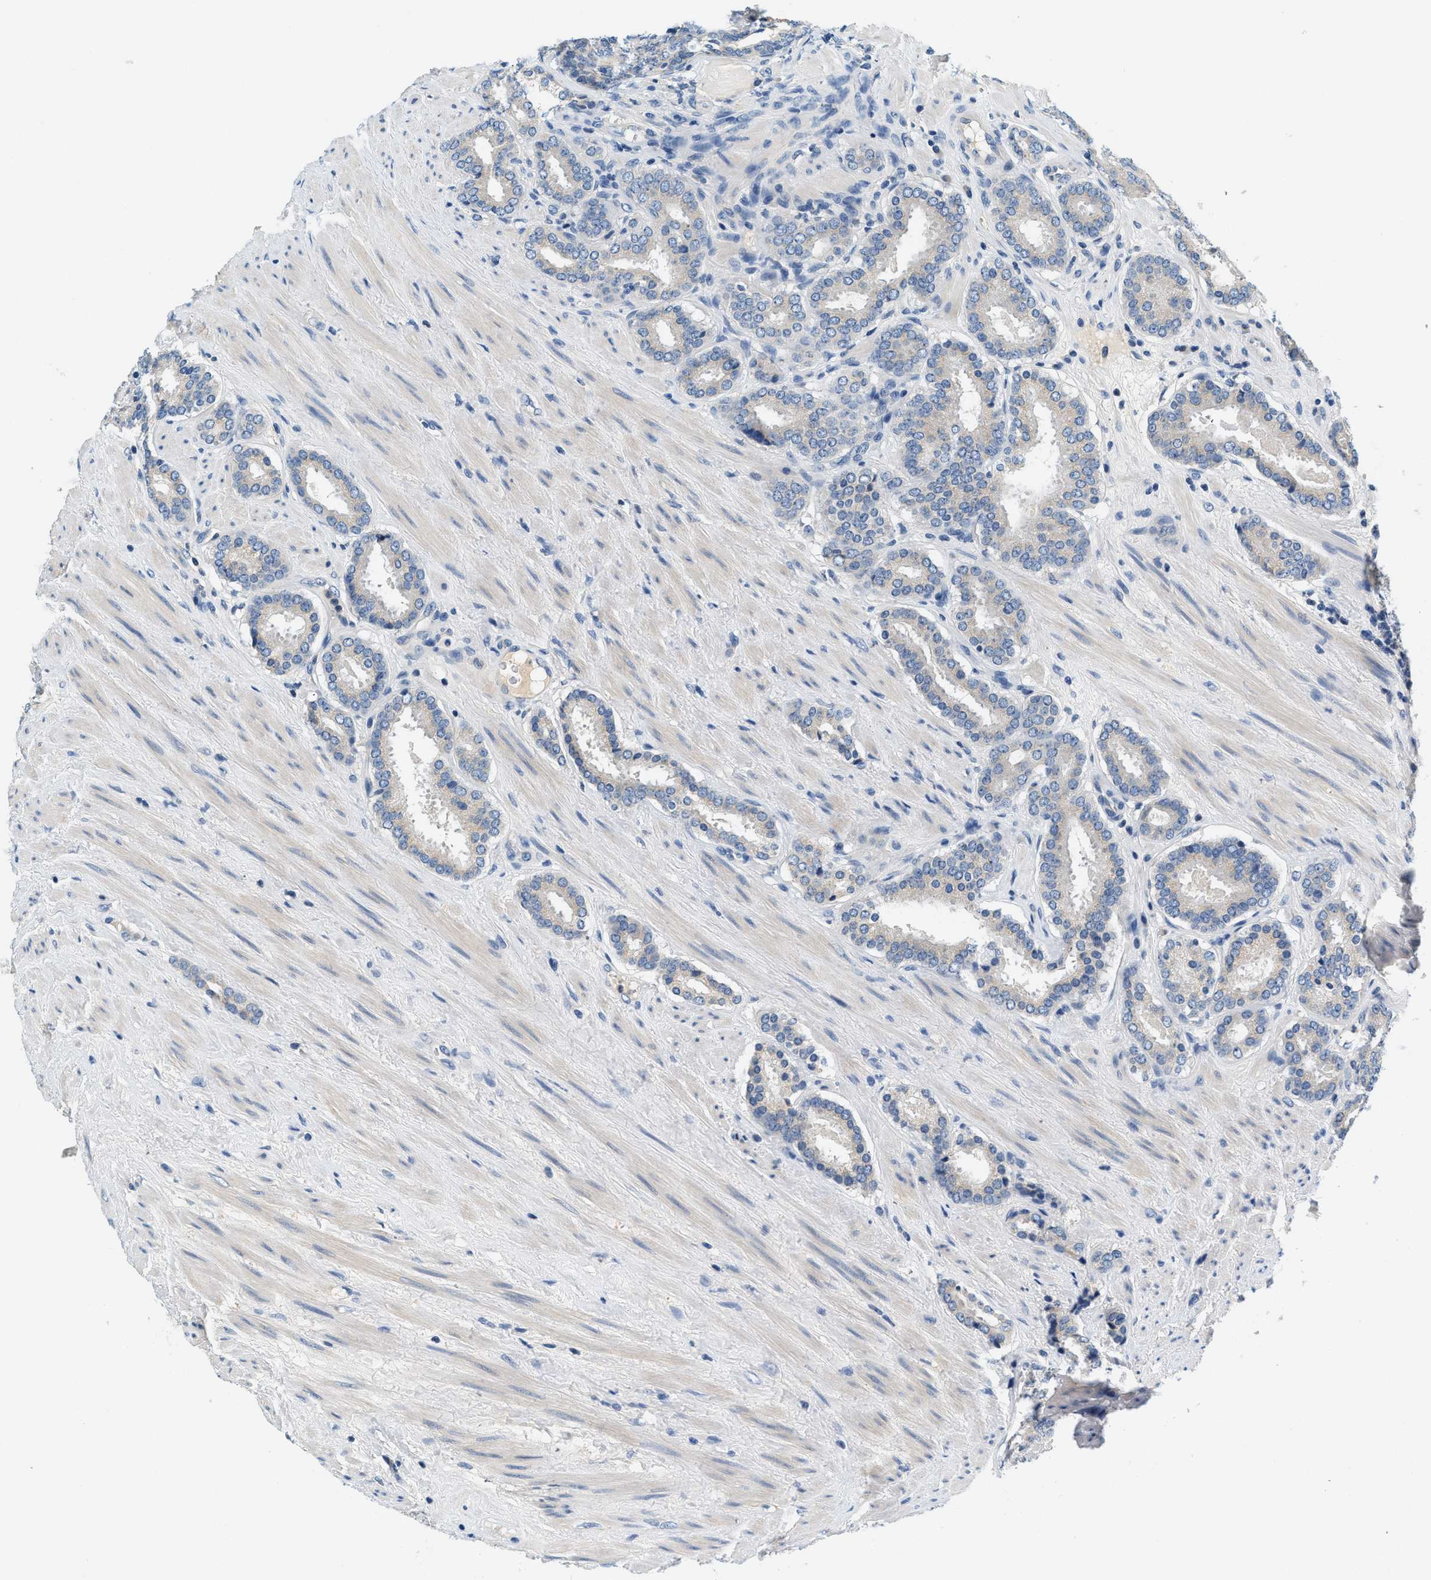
{"staining": {"intensity": "weak", "quantity": "<25%", "location": "cytoplasmic/membranous"}, "tissue": "prostate cancer", "cell_type": "Tumor cells", "image_type": "cancer", "snomed": [{"axis": "morphology", "description": "Adenocarcinoma, Low grade"}, {"axis": "topography", "description": "Prostate"}], "caption": "Immunohistochemical staining of prostate adenocarcinoma (low-grade) shows no significant expression in tumor cells.", "gene": "SLC35E1", "patient": {"sex": "male", "age": 69}}